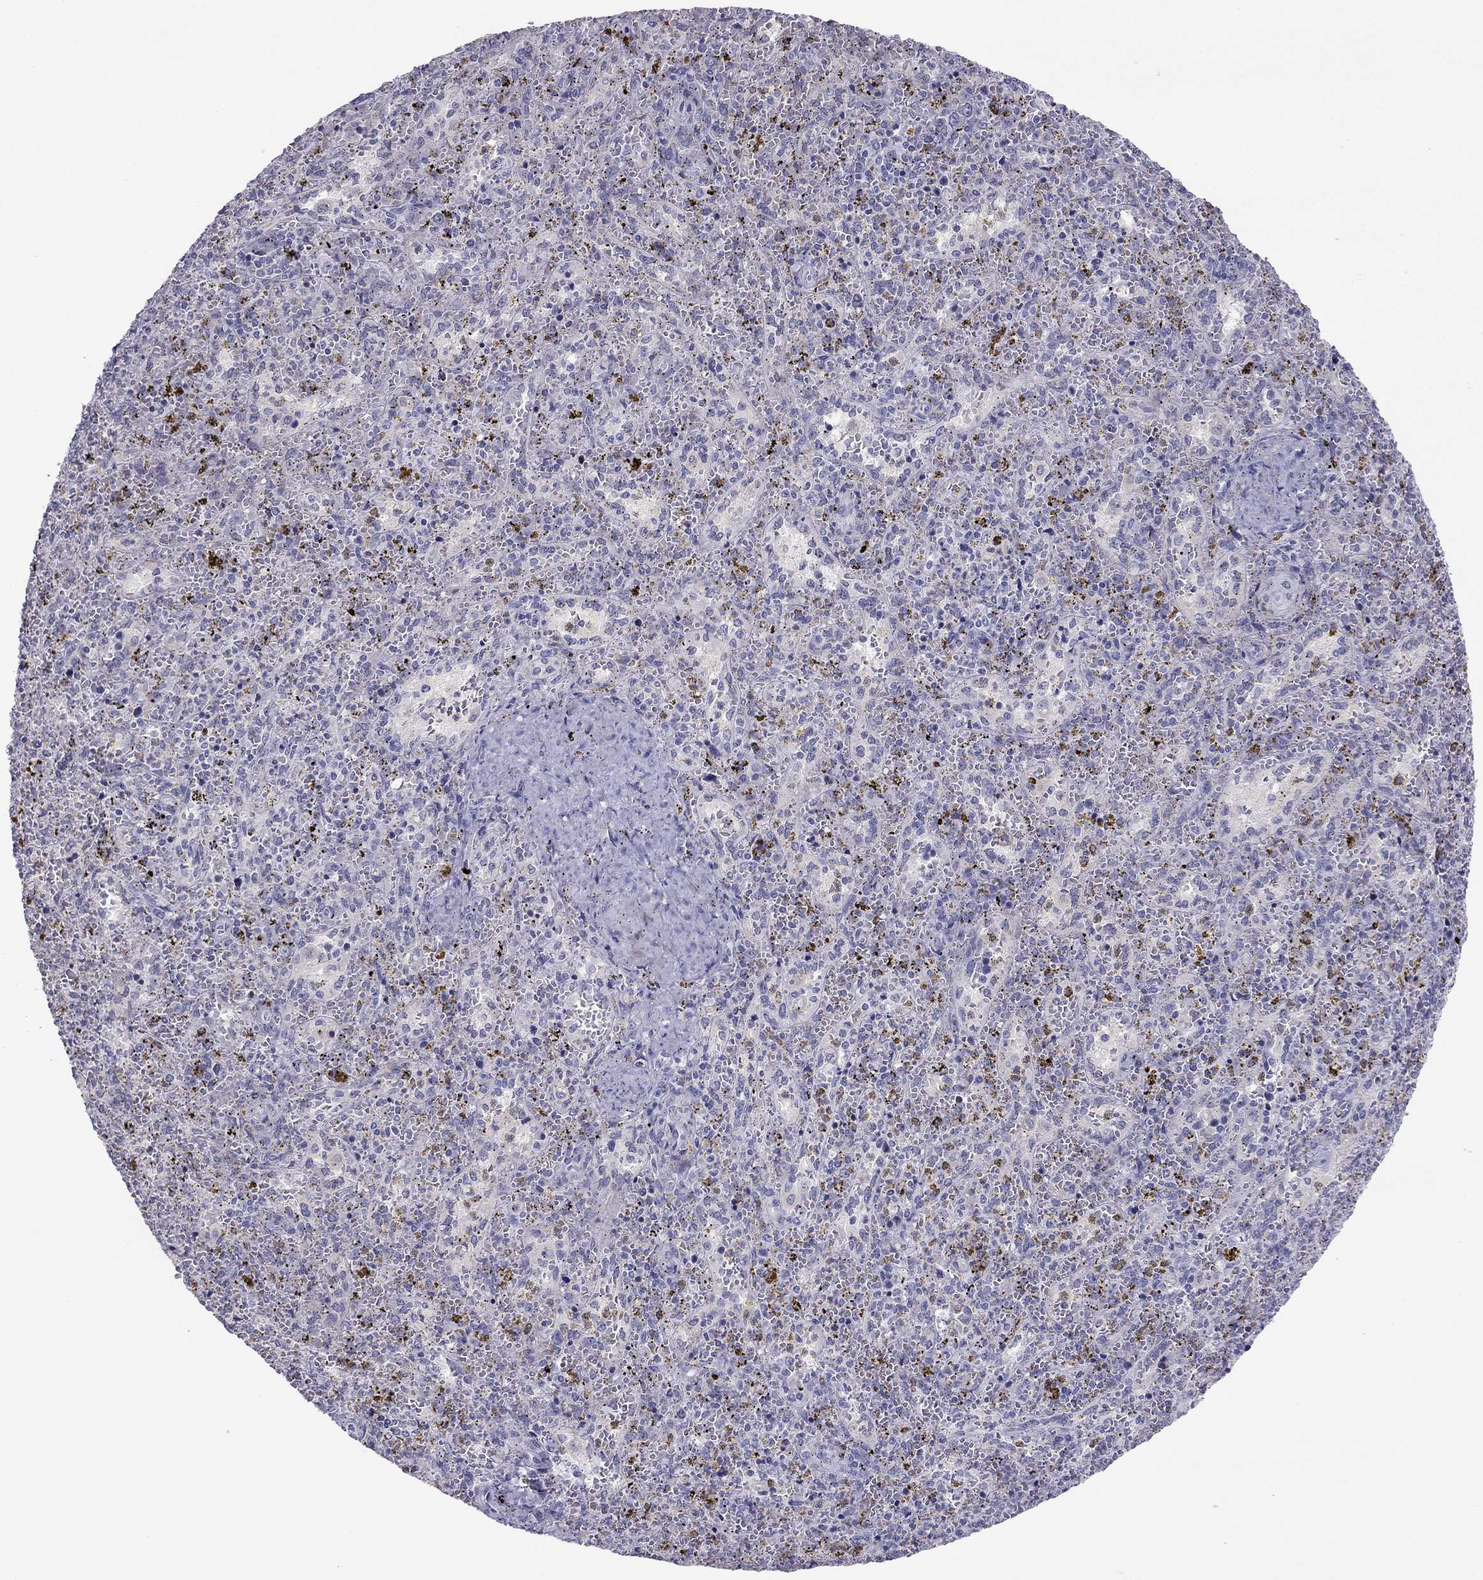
{"staining": {"intensity": "negative", "quantity": "none", "location": "none"}, "tissue": "spleen", "cell_type": "Cells in red pulp", "image_type": "normal", "snomed": [{"axis": "morphology", "description": "Normal tissue, NOS"}, {"axis": "topography", "description": "Spleen"}], "caption": "Cells in red pulp are negative for protein expression in unremarkable human spleen. Nuclei are stained in blue.", "gene": "RGS8", "patient": {"sex": "female", "age": 50}}